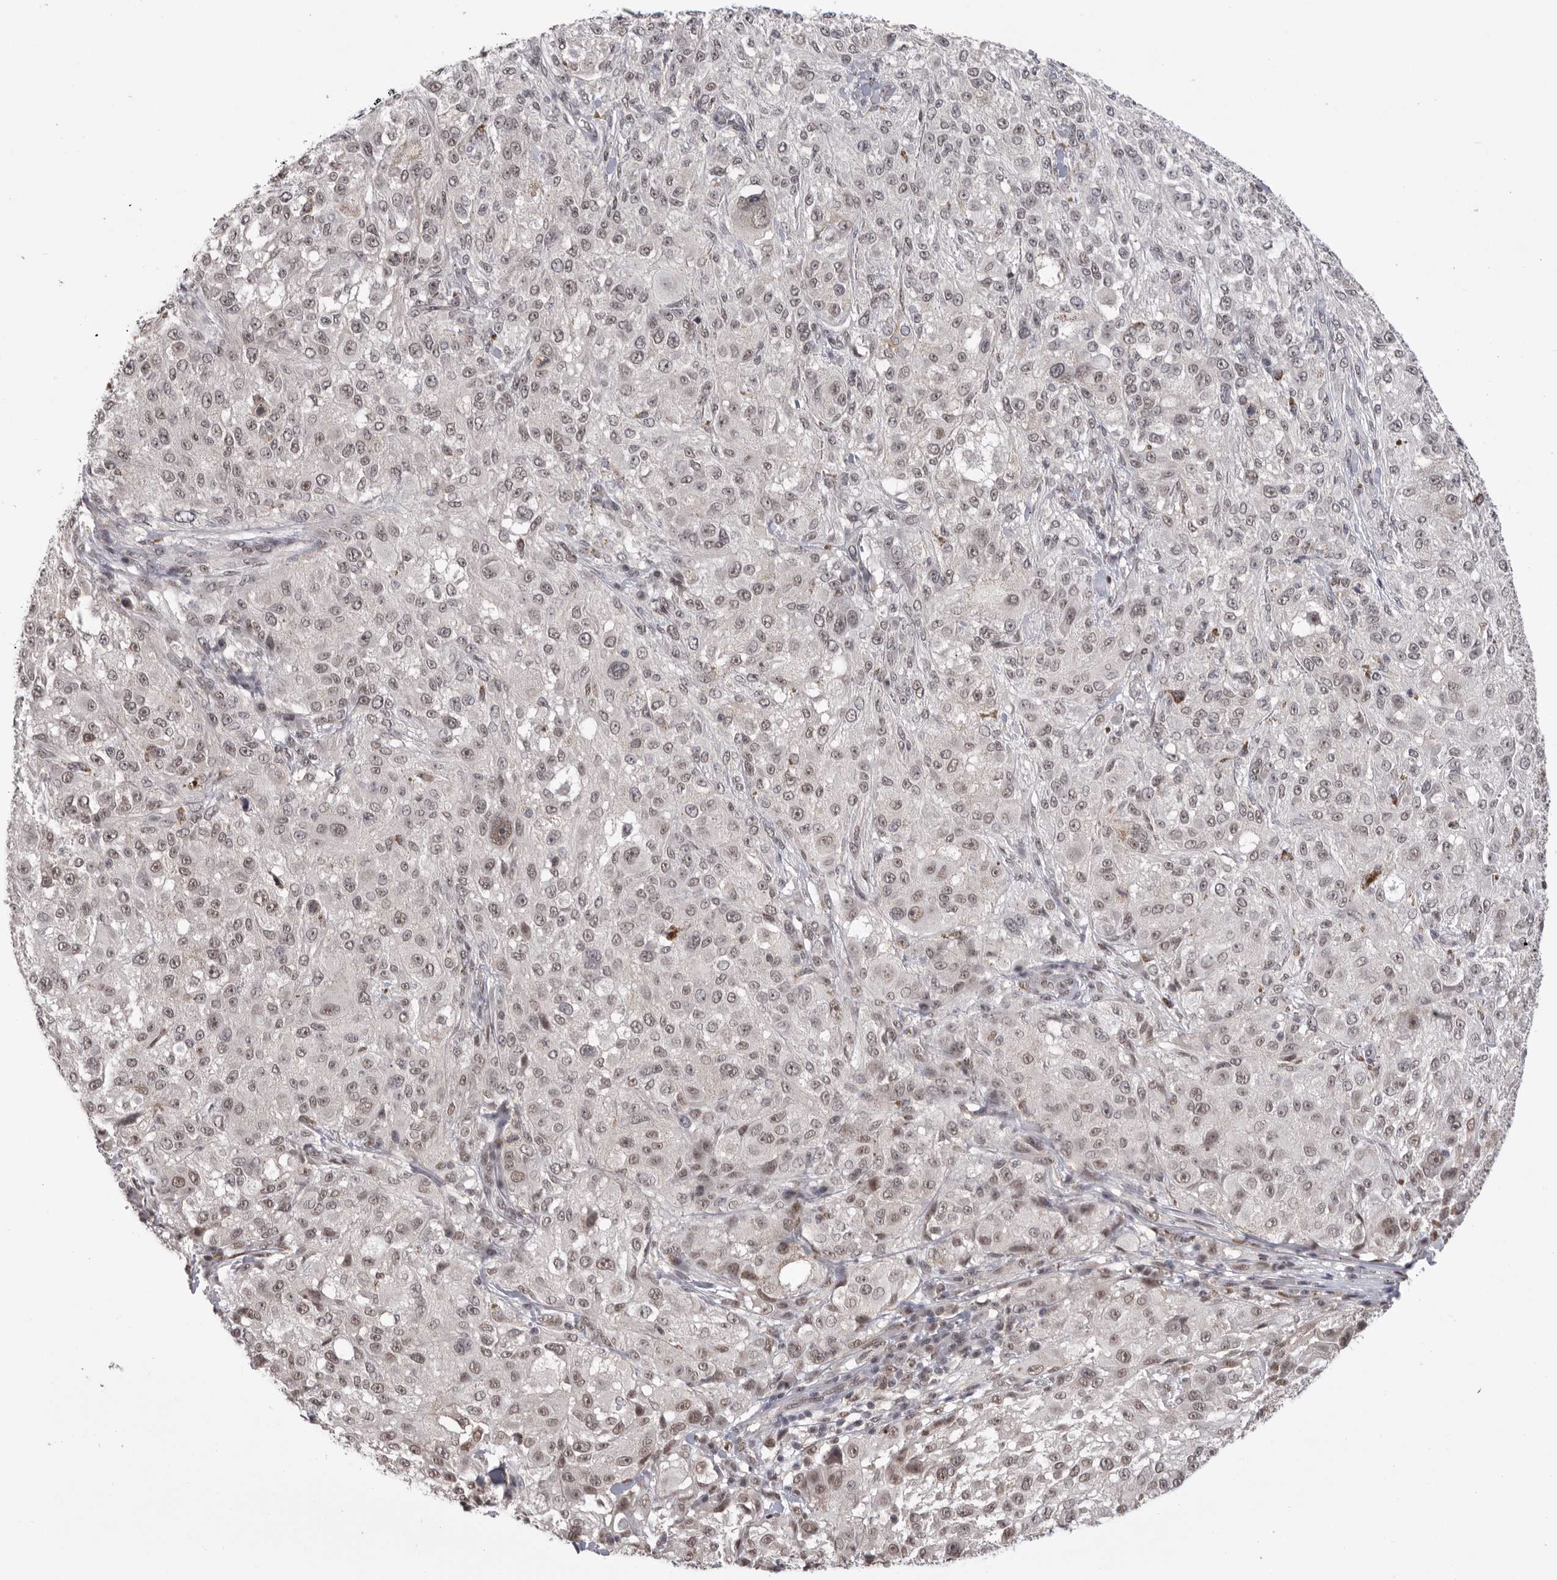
{"staining": {"intensity": "weak", "quantity": "25%-75%", "location": "nuclear"}, "tissue": "melanoma", "cell_type": "Tumor cells", "image_type": "cancer", "snomed": [{"axis": "morphology", "description": "Necrosis, NOS"}, {"axis": "morphology", "description": "Malignant melanoma, NOS"}, {"axis": "topography", "description": "Skin"}], "caption": "Immunohistochemical staining of malignant melanoma reveals weak nuclear protein positivity in about 25%-75% of tumor cells. The protein is shown in brown color, while the nuclei are stained blue.", "gene": "BCLAF3", "patient": {"sex": "female", "age": 87}}